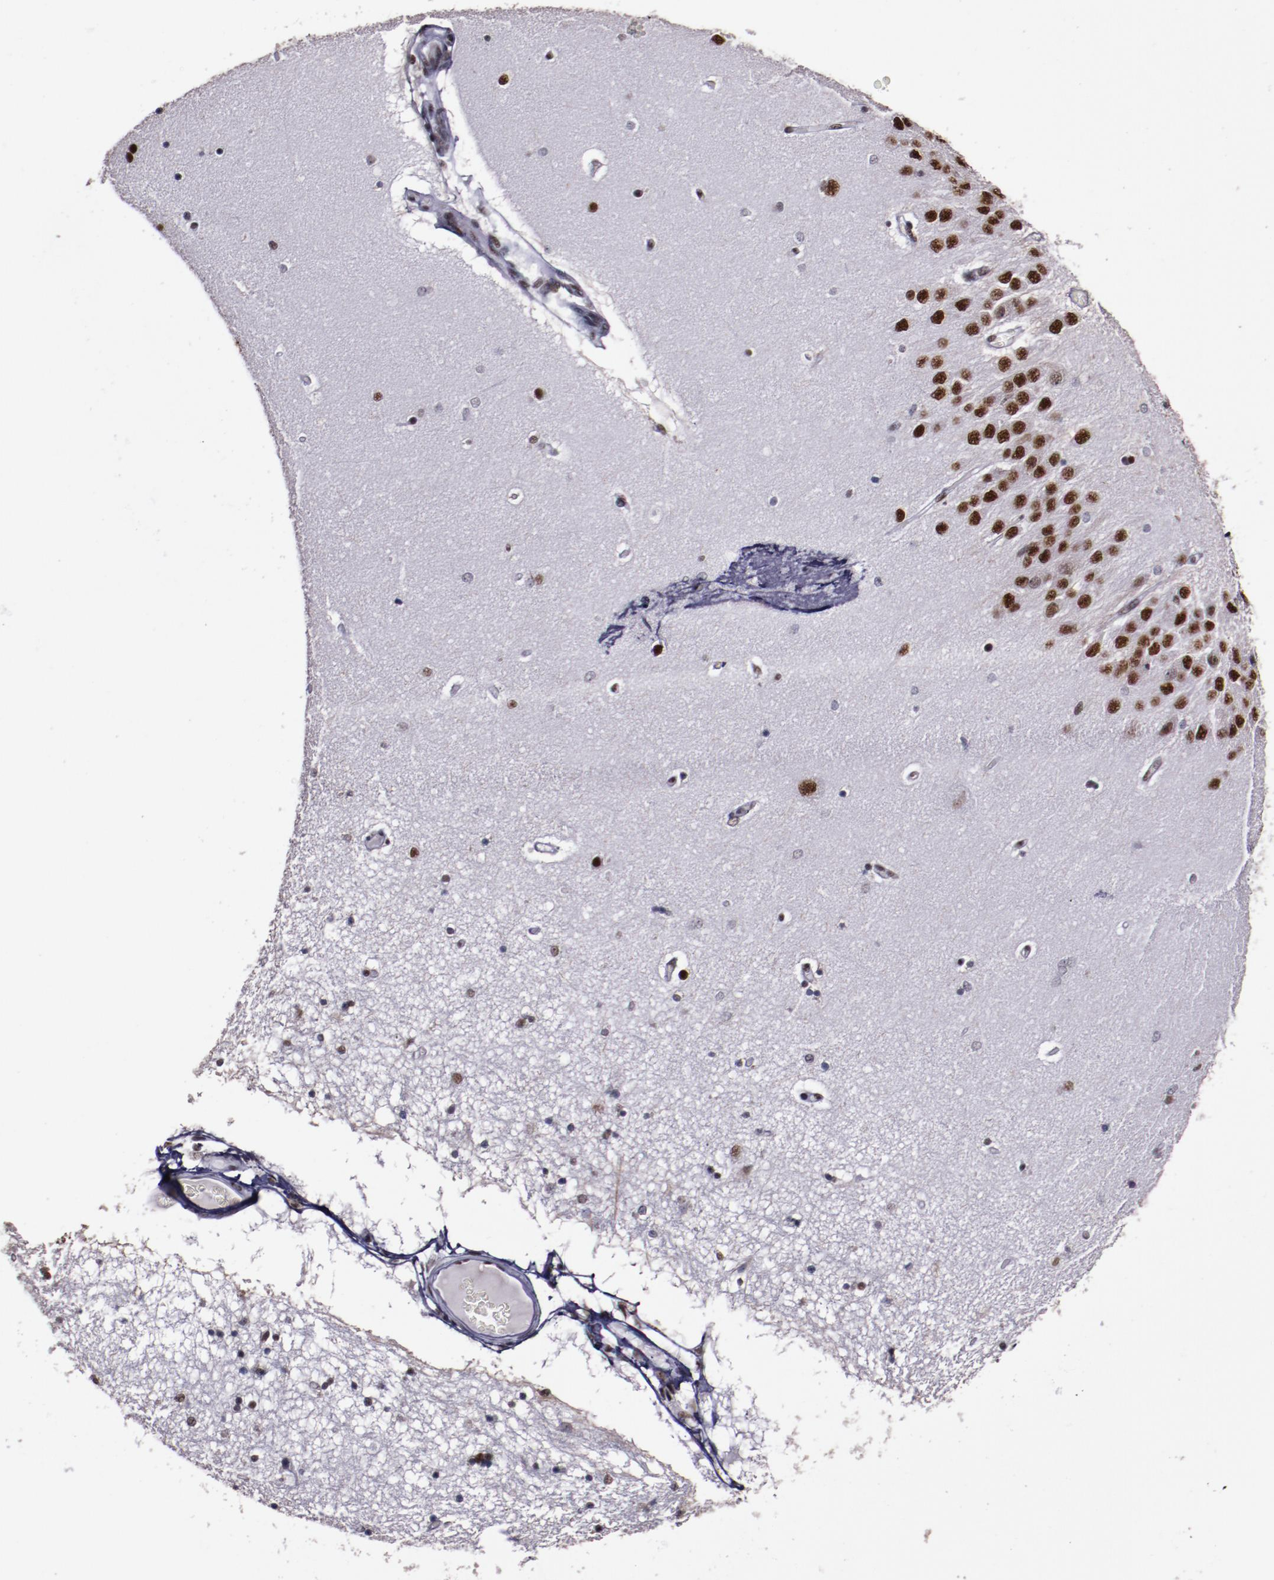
{"staining": {"intensity": "moderate", "quantity": "25%-75%", "location": "nuclear"}, "tissue": "hippocampus", "cell_type": "Glial cells", "image_type": "normal", "snomed": [{"axis": "morphology", "description": "Normal tissue, NOS"}, {"axis": "topography", "description": "Hippocampus"}], "caption": "A micrograph of hippocampus stained for a protein reveals moderate nuclear brown staining in glial cells. Immunohistochemistry (ihc) stains the protein in brown and the nuclei are stained blue.", "gene": "PPP4R3A", "patient": {"sex": "female", "age": 54}}